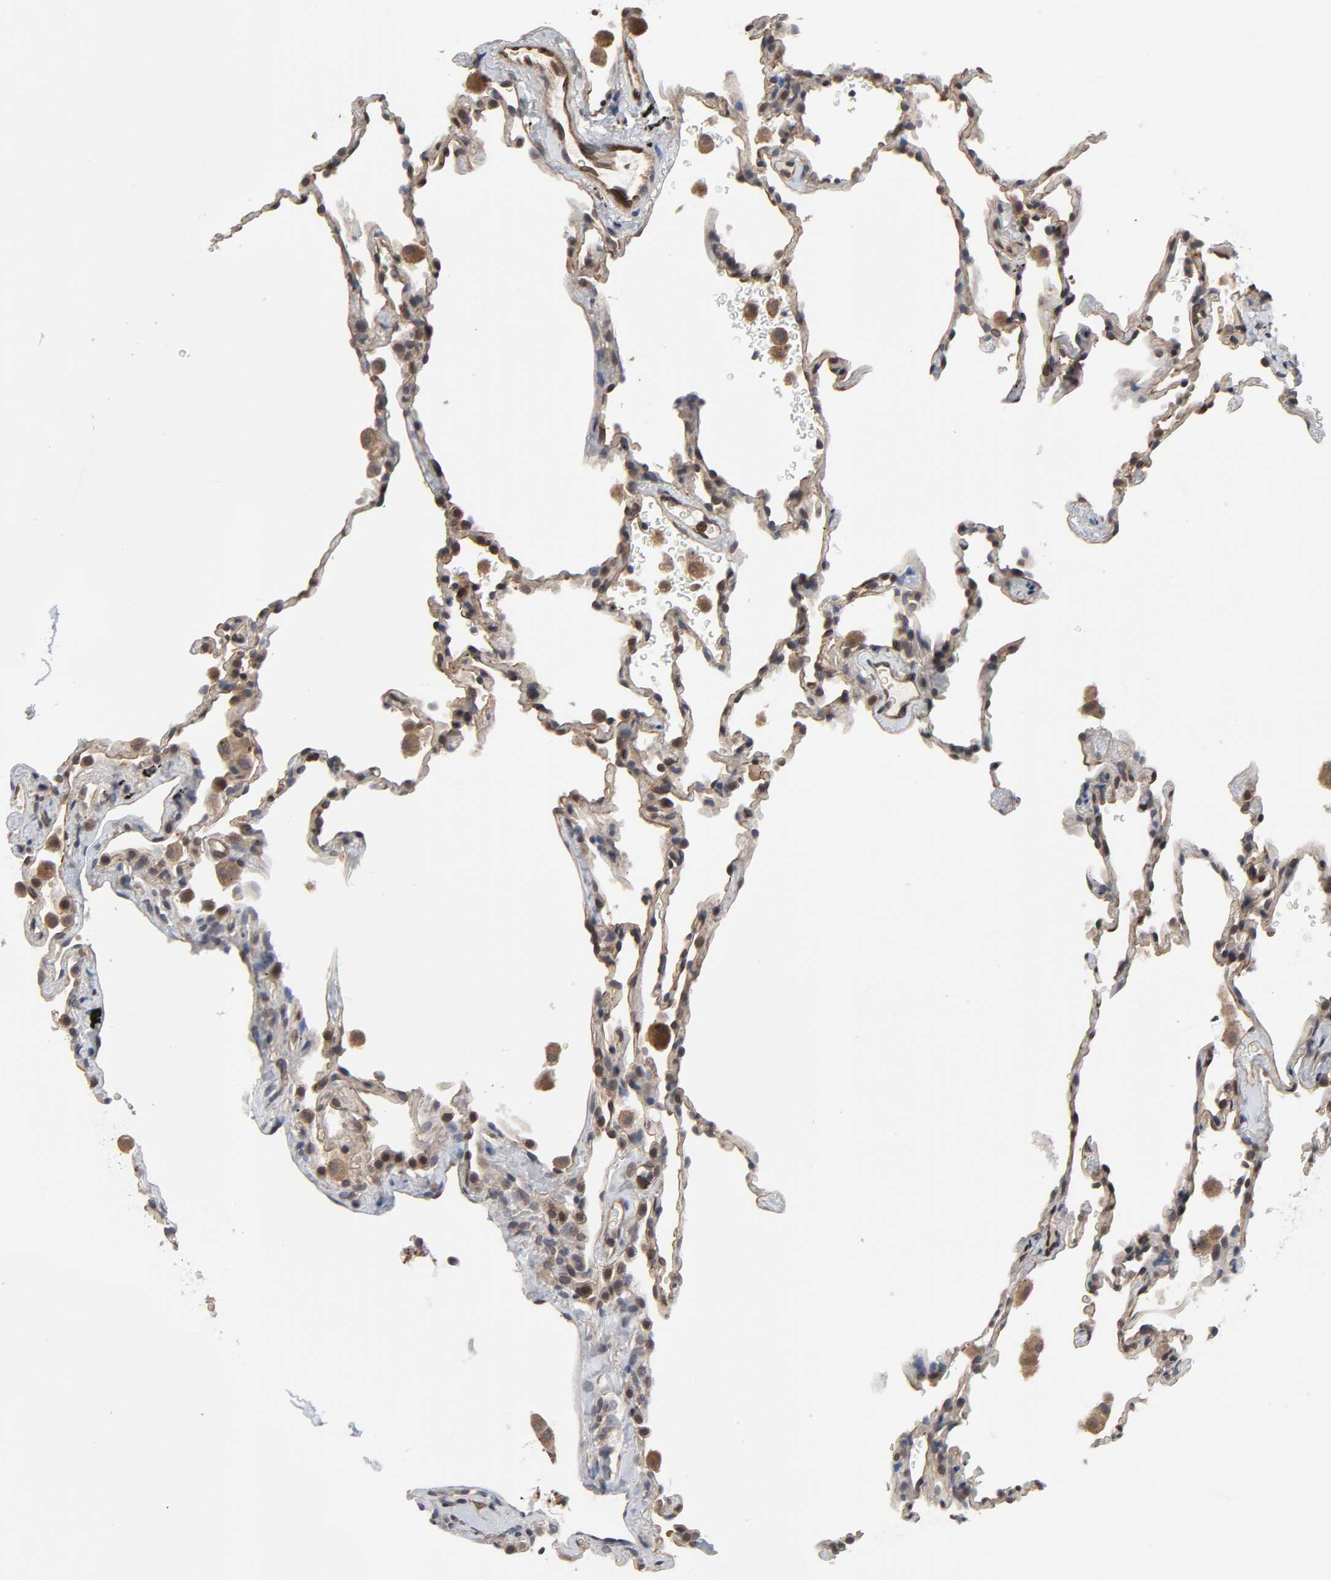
{"staining": {"intensity": "weak", "quantity": "25%-75%", "location": "cytoplasmic/membranous"}, "tissue": "lung", "cell_type": "Alveolar cells", "image_type": "normal", "snomed": [{"axis": "morphology", "description": "Normal tissue, NOS"}, {"axis": "morphology", "description": "Soft tissue tumor metastatic"}, {"axis": "topography", "description": "Lung"}], "caption": "Immunohistochemistry (IHC) photomicrograph of benign lung: human lung stained using IHC reveals low levels of weak protein expression localized specifically in the cytoplasmic/membranous of alveolar cells, appearing as a cytoplasmic/membranous brown color.", "gene": "CCDC175", "patient": {"sex": "male", "age": 59}}